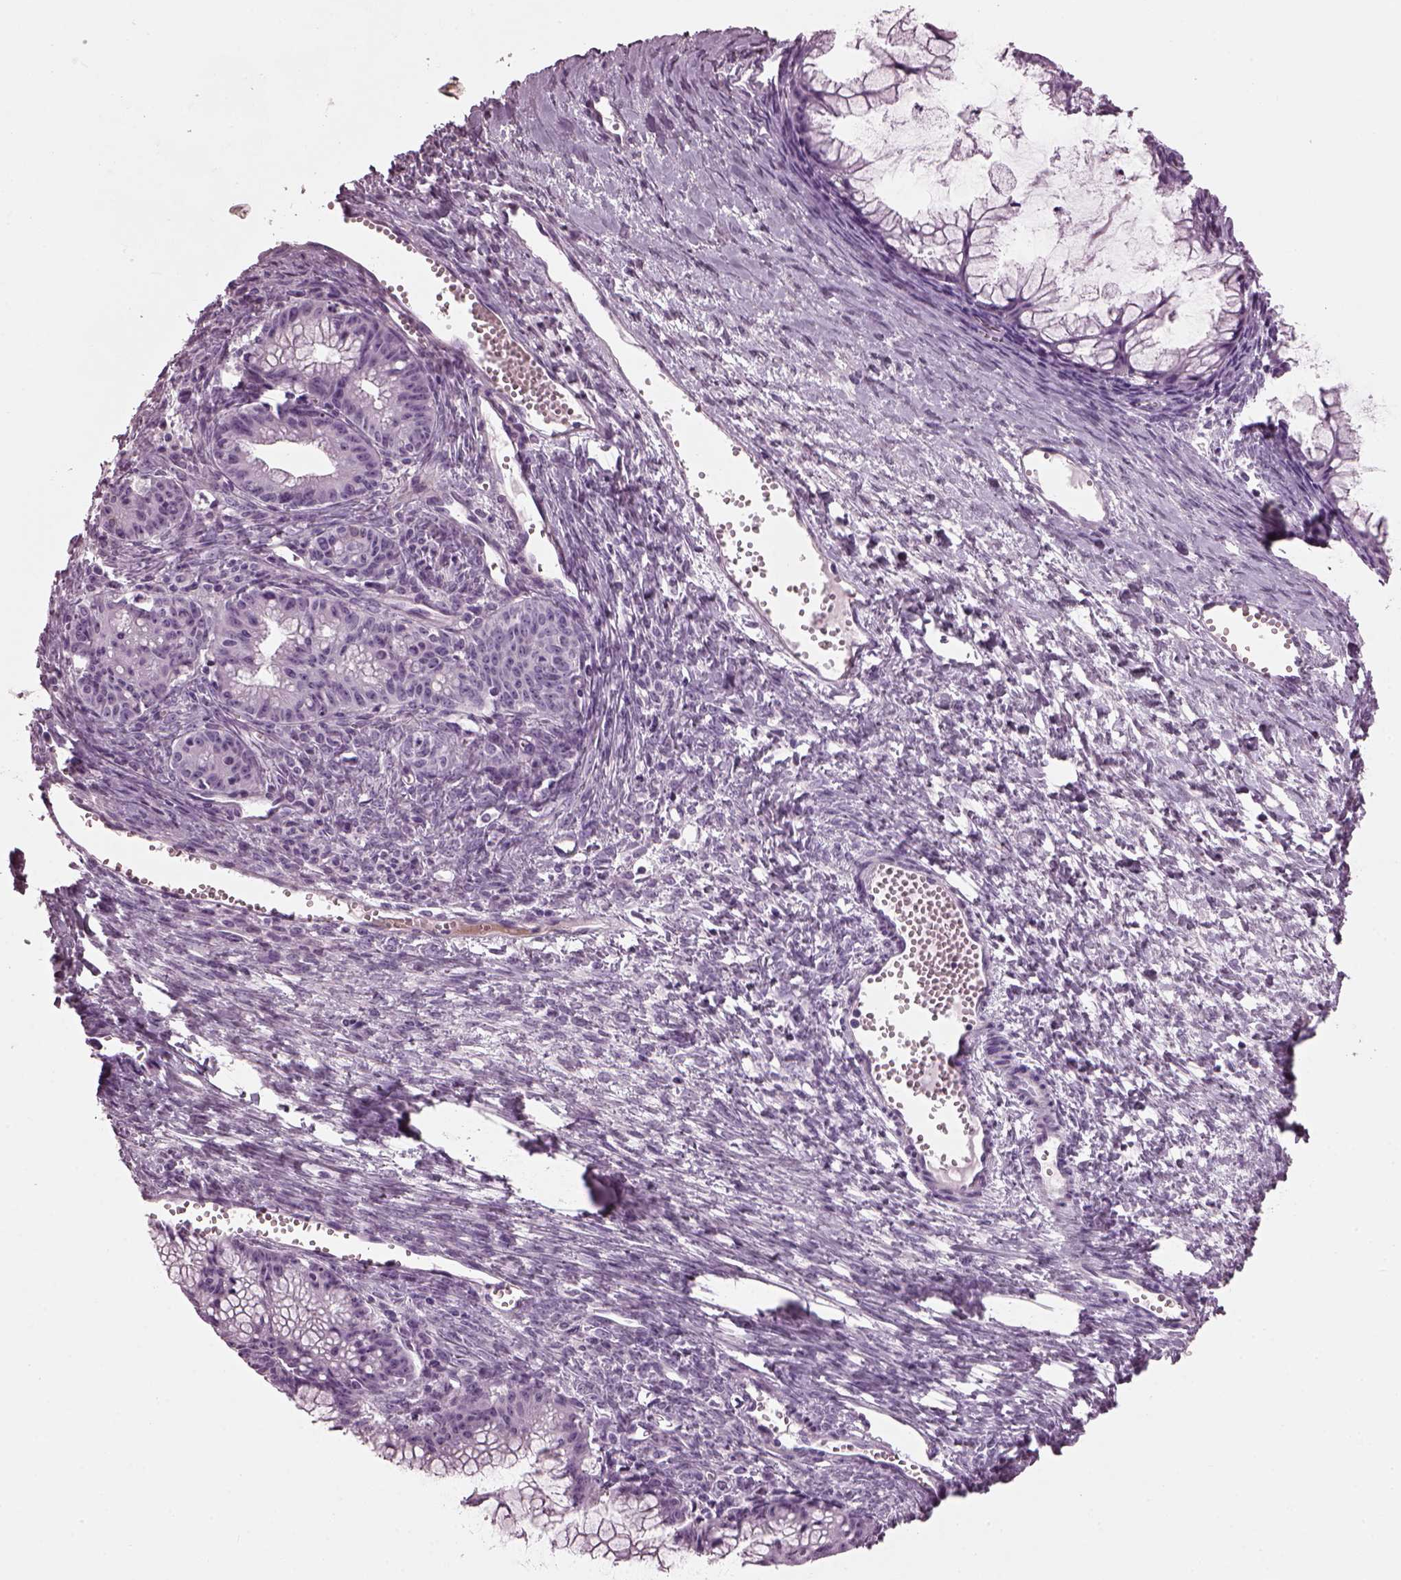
{"staining": {"intensity": "negative", "quantity": "none", "location": "none"}, "tissue": "ovarian cancer", "cell_type": "Tumor cells", "image_type": "cancer", "snomed": [{"axis": "morphology", "description": "Cystadenocarcinoma, mucinous, NOS"}, {"axis": "topography", "description": "Ovary"}], "caption": "A high-resolution histopathology image shows immunohistochemistry (IHC) staining of mucinous cystadenocarcinoma (ovarian), which exhibits no significant expression in tumor cells.", "gene": "KRTAP3-2", "patient": {"sex": "female", "age": 41}}